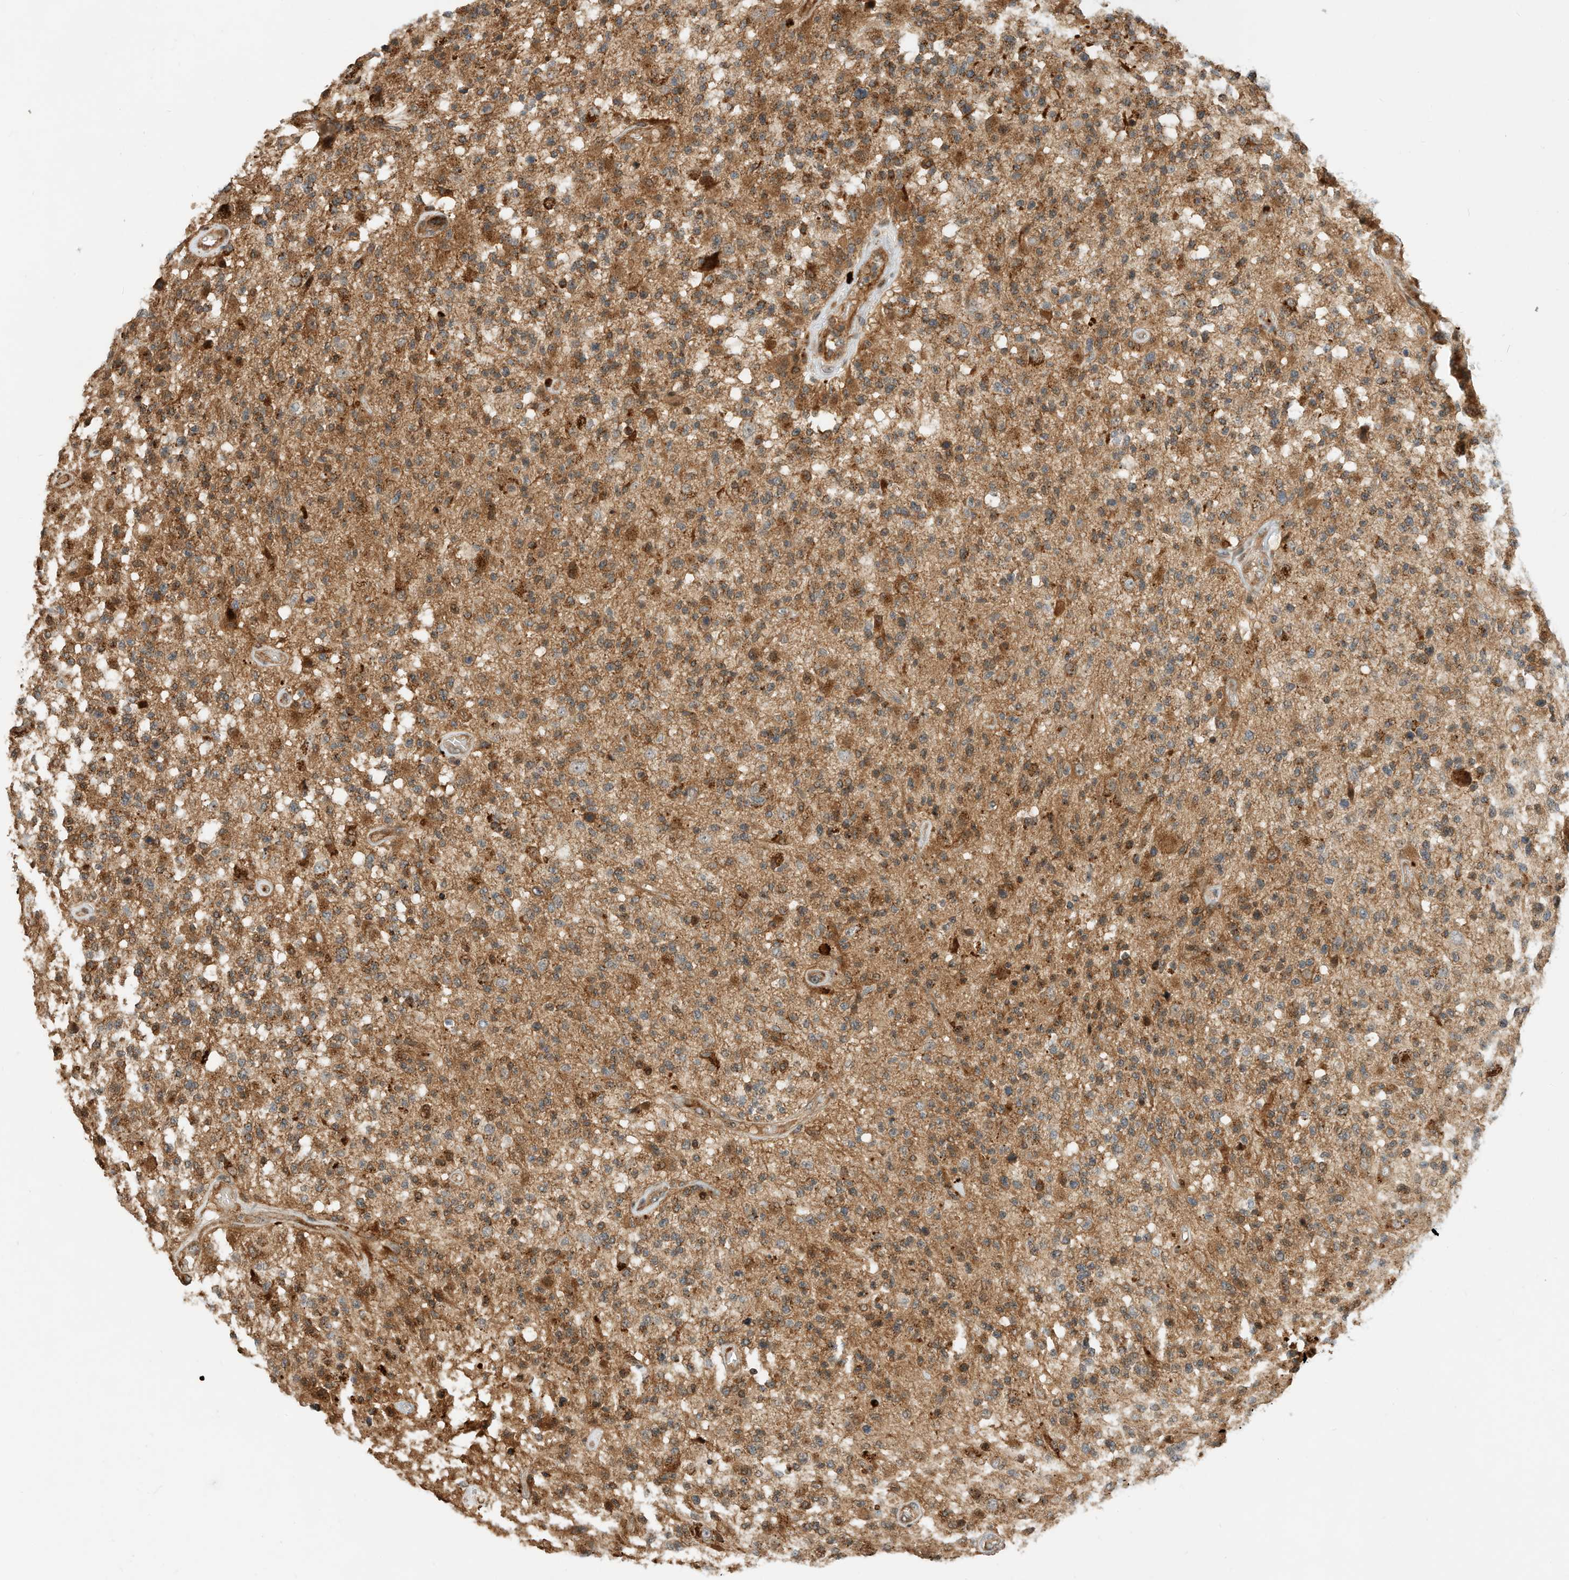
{"staining": {"intensity": "moderate", "quantity": ">75%", "location": "cytoplasmic/membranous"}, "tissue": "glioma", "cell_type": "Tumor cells", "image_type": "cancer", "snomed": [{"axis": "morphology", "description": "Glioma, malignant, High grade"}, {"axis": "morphology", "description": "Glioblastoma, NOS"}, {"axis": "topography", "description": "Brain"}], "caption": "A high-resolution histopathology image shows immunohistochemistry (IHC) staining of glioblastoma, which reveals moderate cytoplasmic/membranous expression in approximately >75% of tumor cells.", "gene": "CPAMD8", "patient": {"sex": "male", "age": 60}}